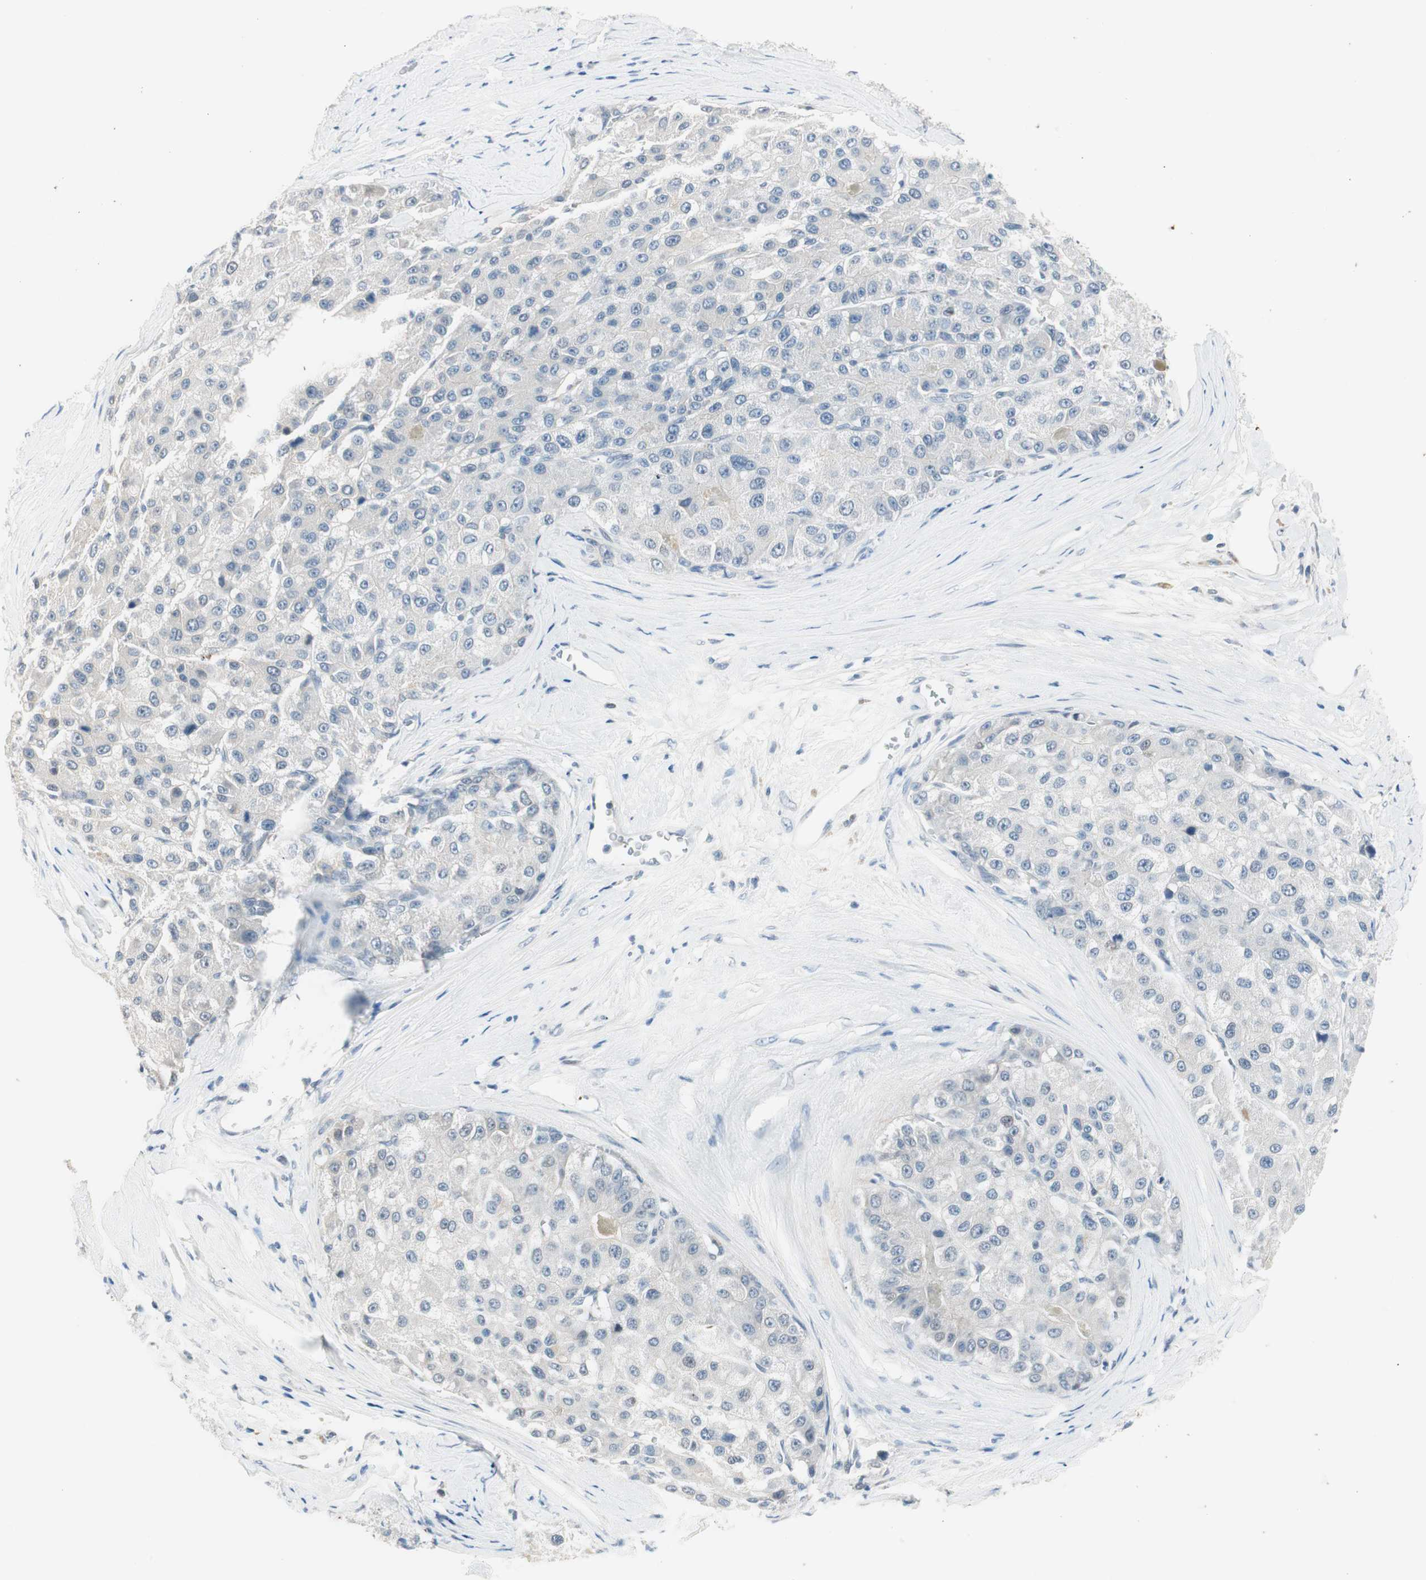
{"staining": {"intensity": "negative", "quantity": "none", "location": "none"}, "tissue": "liver cancer", "cell_type": "Tumor cells", "image_type": "cancer", "snomed": [{"axis": "morphology", "description": "Carcinoma, Hepatocellular, NOS"}, {"axis": "topography", "description": "Liver"}], "caption": "The micrograph shows no significant positivity in tumor cells of liver hepatocellular carcinoma.", "gene": "GNAO1", "patient": {"sex": "male", "age": 80}}